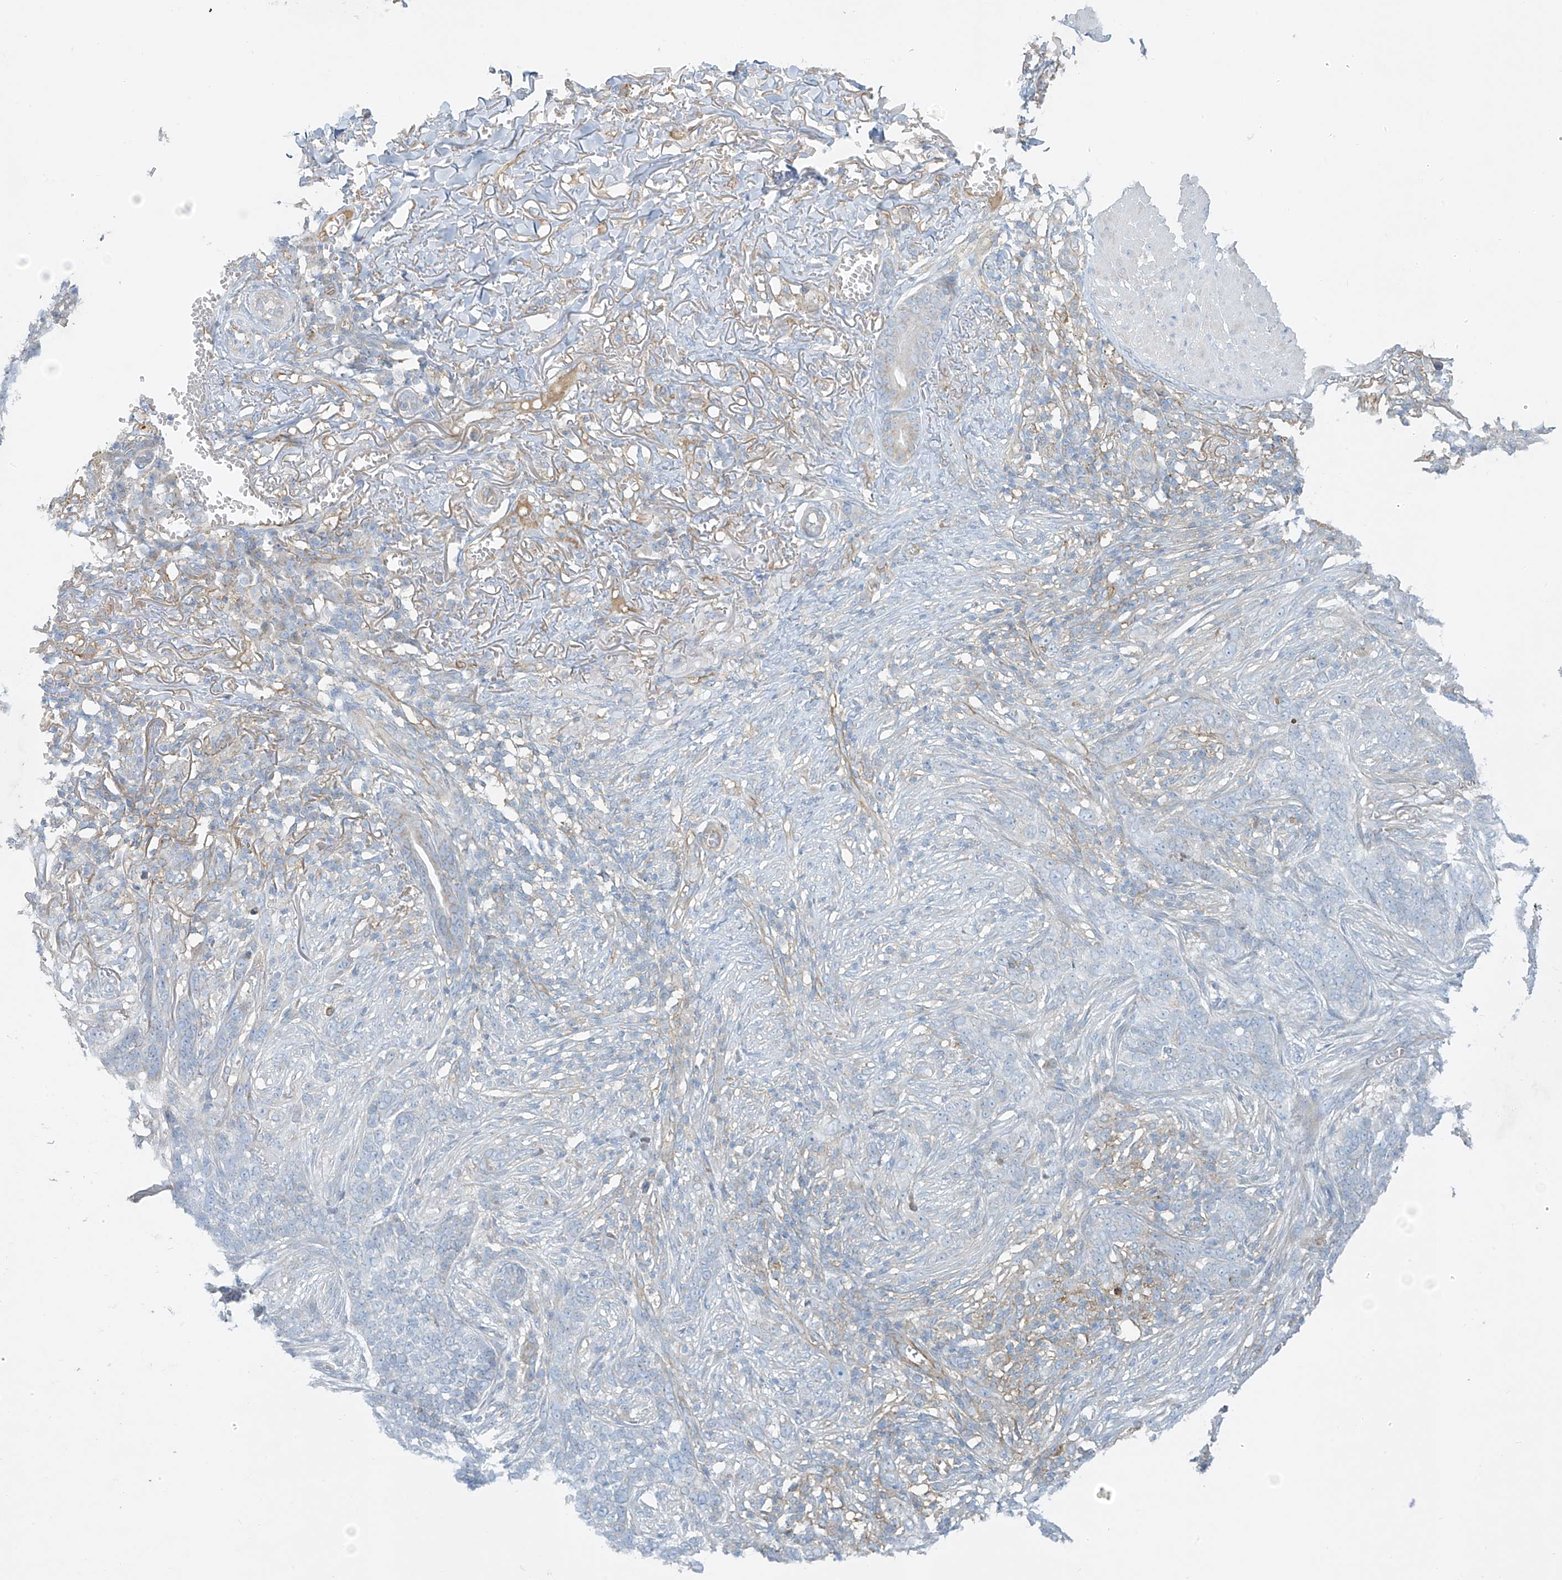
{"staining": {"intensity": "negative", "quantity": "none", "location": "none"}, "tissue": "skin cancer", "cell_type": "Tumor cells", "image_type": "cancer", "snomed": [{"axis": "morphology", "description": "Basal cell carcinoma"}, {"axis": "topography", "description": "Skin"}], "caption": "Immunohistochemical staining of skin basal cell carcinoma exhibits no significant expression in tumor cells.", "gene": "VAMP5", "patient": {"sex": "male", "age": 85}}